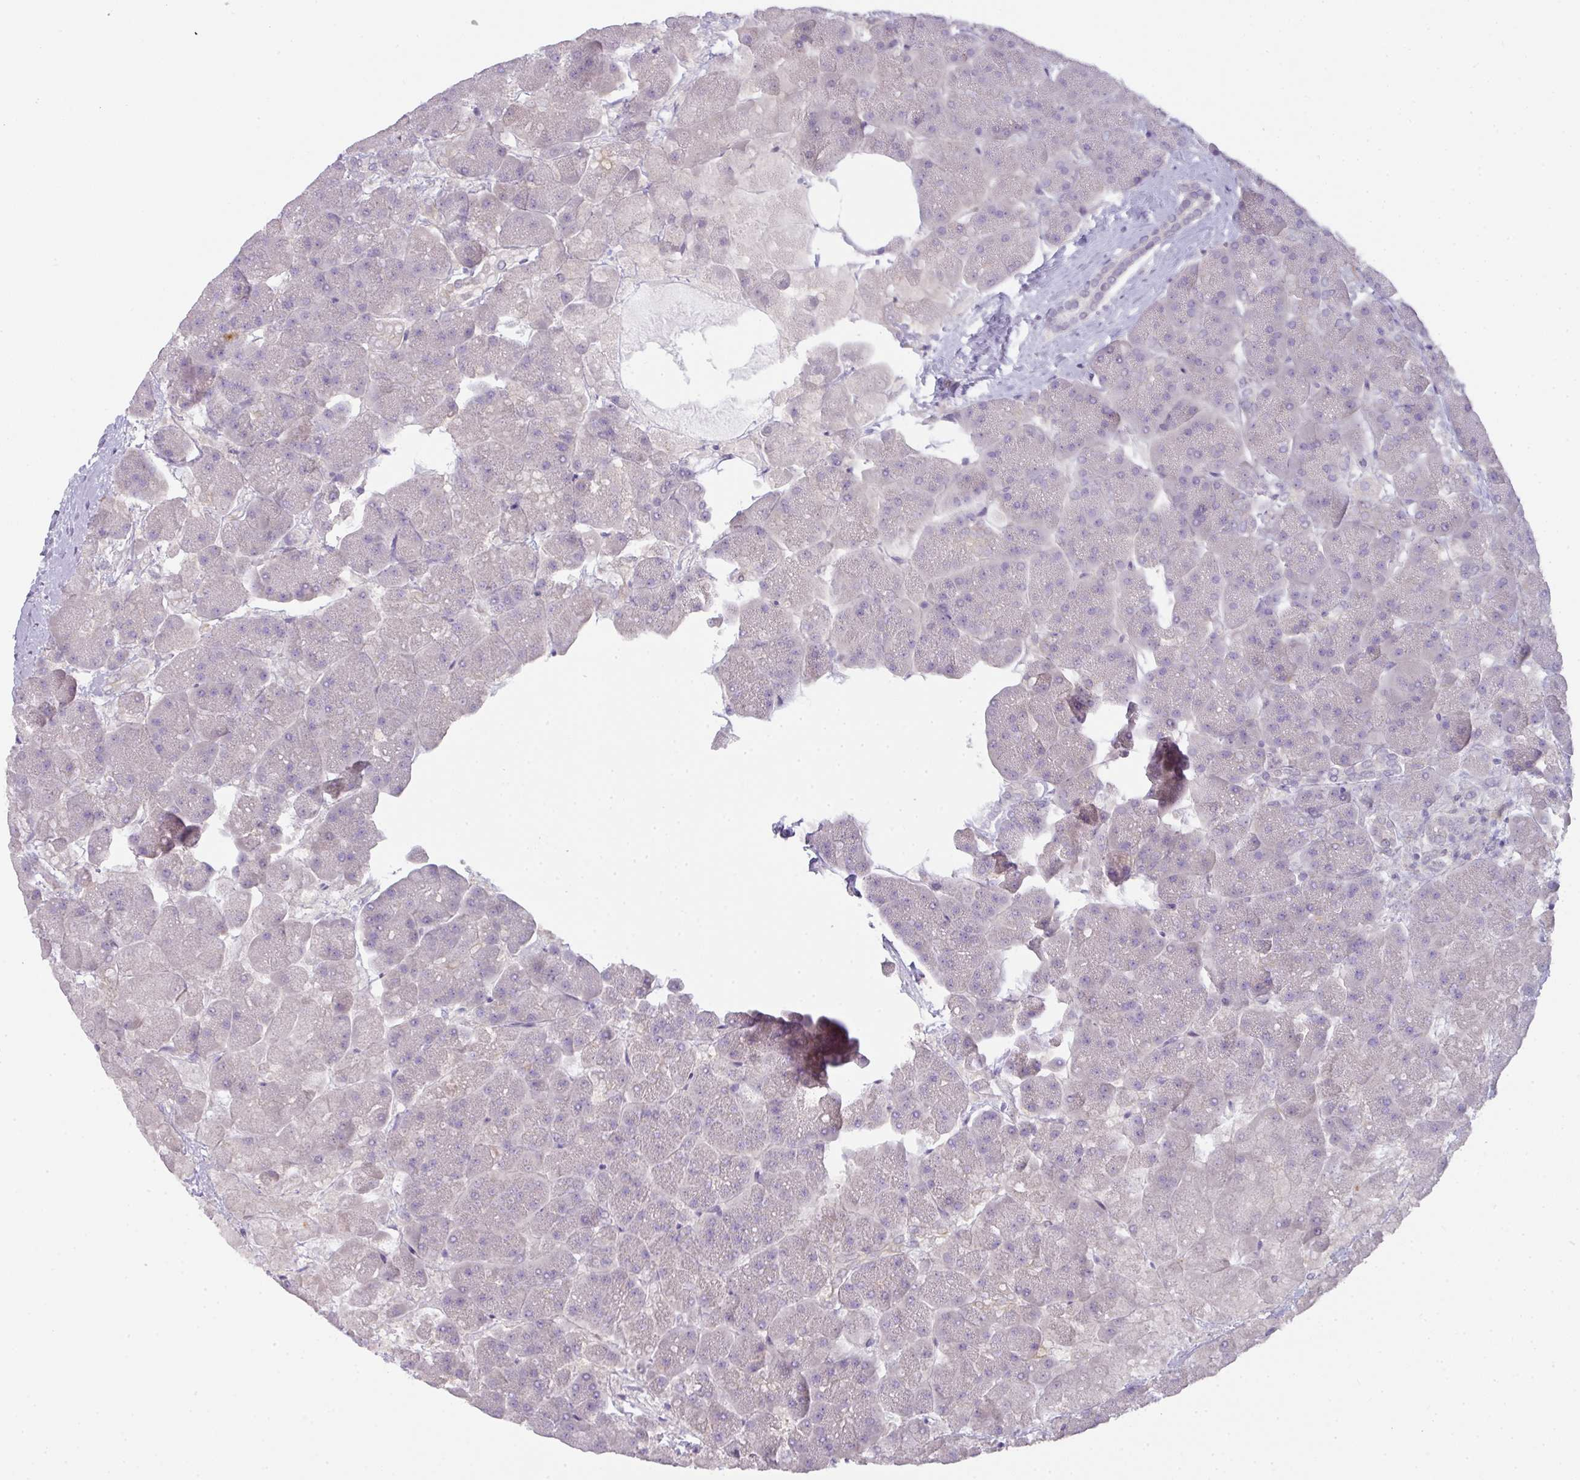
{"staining": {"intensity": "negative", "quantity": "none", "location": "none"}, "tissue": "pancreas", "cell_type": "Exocrine glandular cells", "image_type": "normal", "snomed": [{"axis": "morphology", "description": "Normal tissue, NOS"}, {"axis": "topography", "description": "Pancreas"}, {"axis": "topography", "description": "Peripheral nerve tissue"}], "caption": "A photomicrograph of human pancreas is negative for staining in exocrine glandular cells. (Brightfield microscopy of DAB (3,3'-diaminobenzidine) IHC at high magnification).", "gene": "HHEX", "patient": {"sex": "male", "age": 54}}